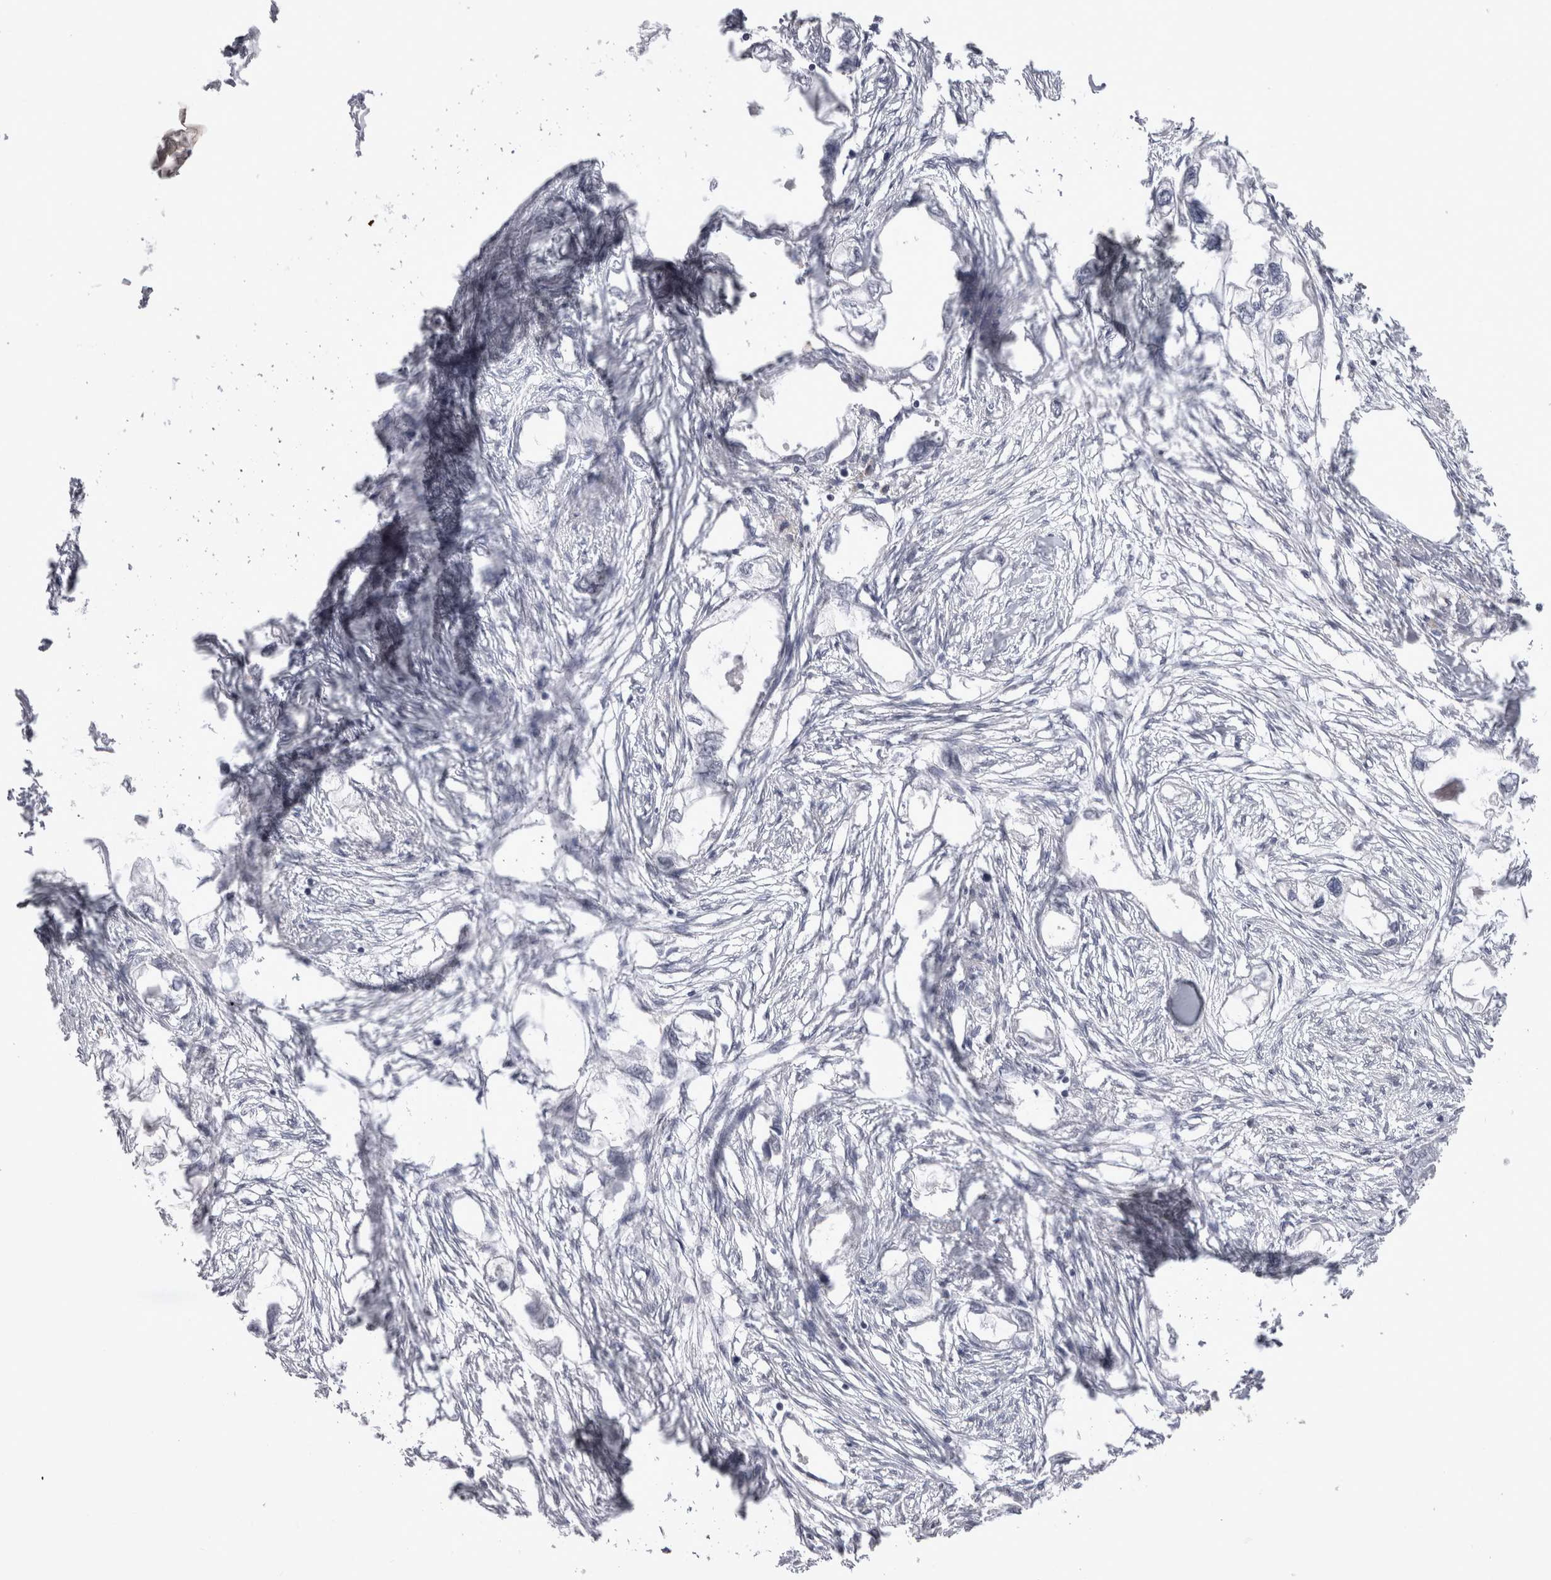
{"staining": {"intensity": "negative", "quantity": "none", "location": "none"}, "tissue": "endometrial cancer", "cell_type": "Tumor cells", "image_type": "cancer", "snomed": [{"axis": "morphology", "description": "Adenocarcinoma, NOS"}, {"axis": "morphology", "description": "Adenocarcinoma, metastatic, NOS"}, {"axis": "topography", "description": "Adipose tissue"}, {"axis": "topography", "description": "Endometrium"}], "caption": "An IHC photomicrograph of adenocarcinoma (endometrial) is shown. There is no staining in tumor cells of adenocarcinoma (endometrial).", "gene": "DDX4", "patient": {"sex": "female", "age": 67}}